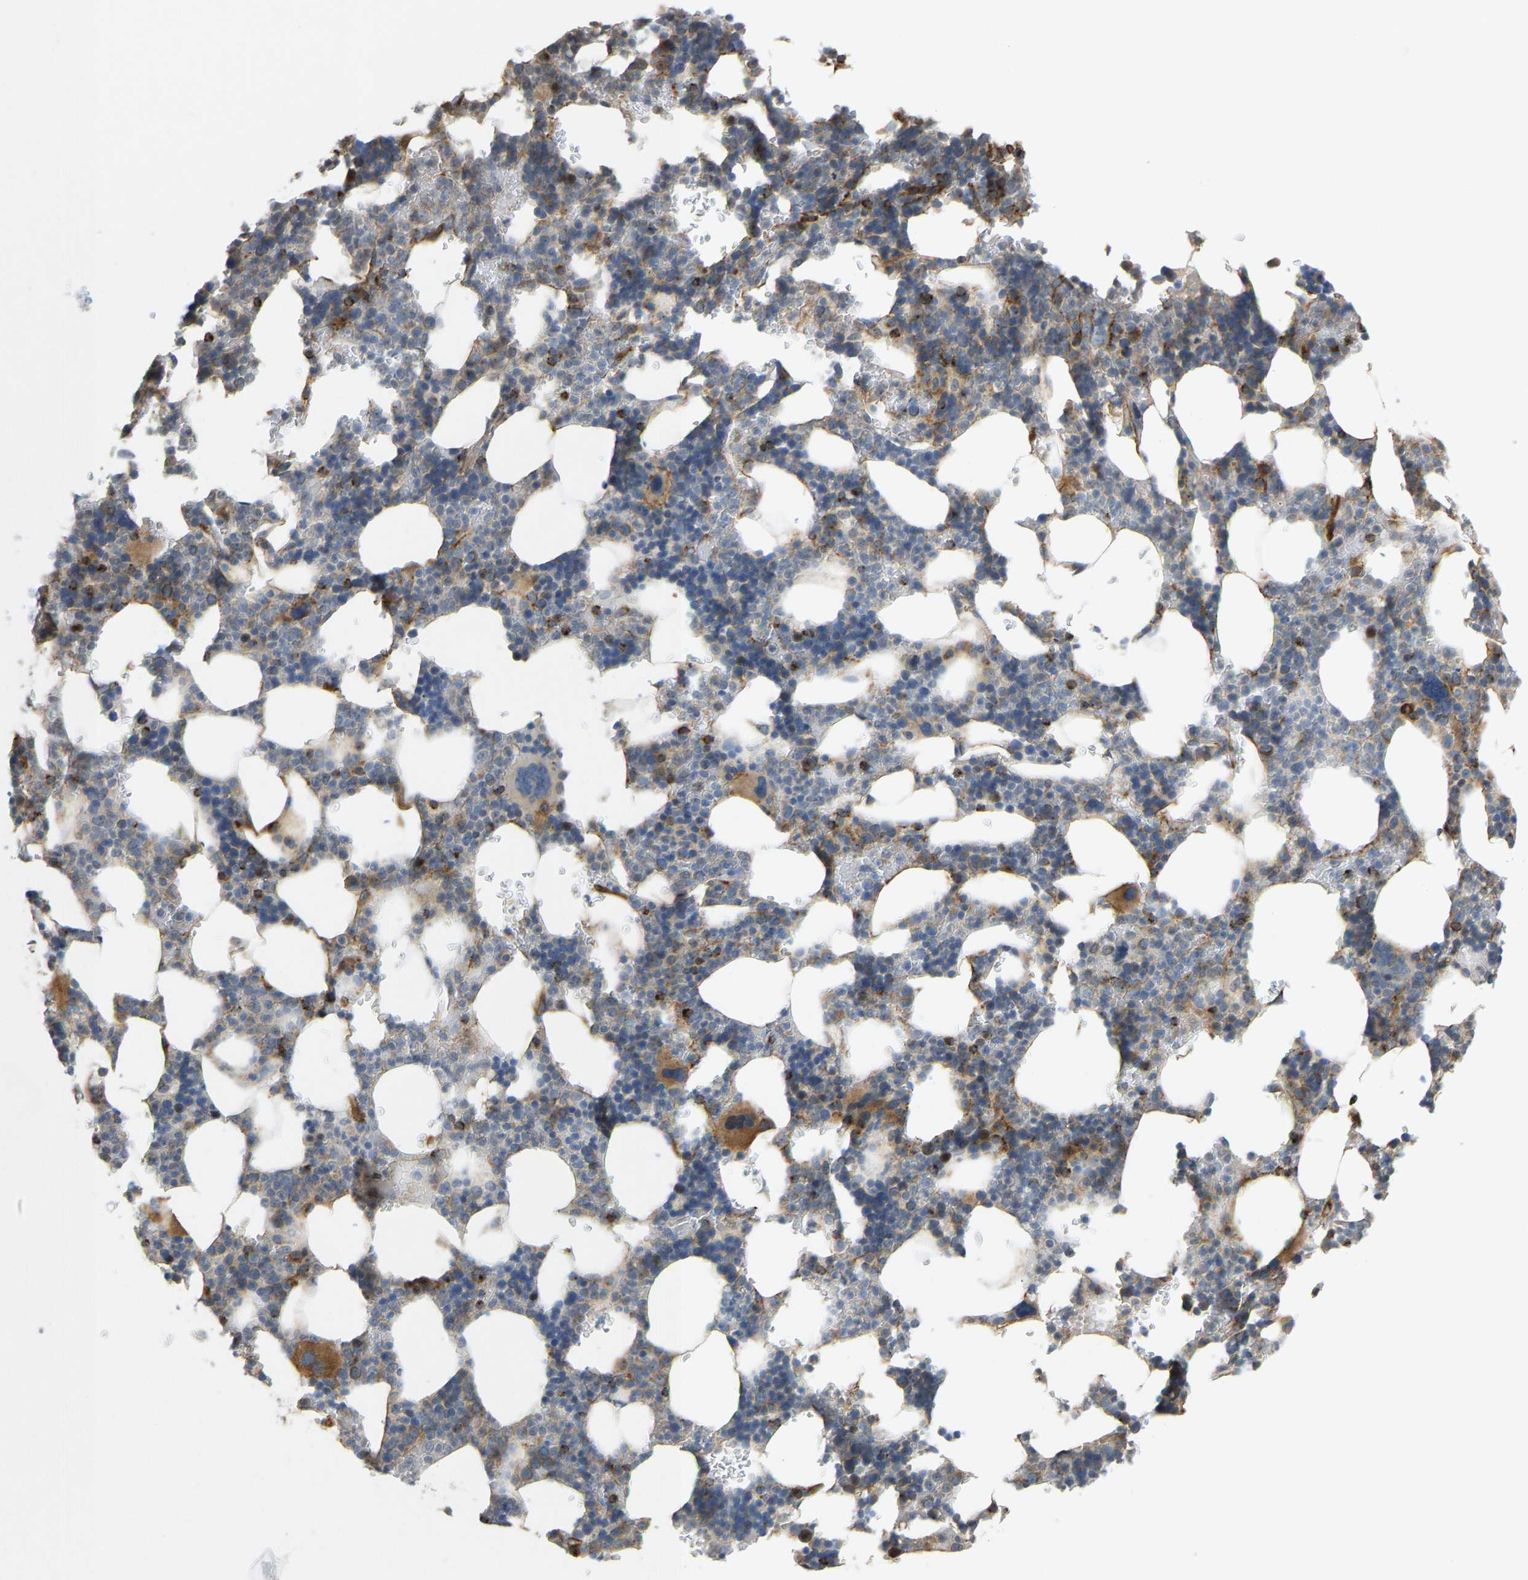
{"staining": {"intensity": "moderate", "quantity": "<25%", "location": "cytoplasmic/membranous"}, "tissue": "bone marrow", "cell_type": "Hematopoietic cells", "image_type": "normal", "snomed": [{"axis": "morphology", "description": "Normal tissue, NOS"}, {"axis": "topography", "description": "Bone marrow"}], "caption": "Protein staining by immunohistochemistry (IHC) displays moderate cytoplasmic/membranous positivity in approximately <25% of hematopoietic cells in unremarkable bone marrow.", "gene": "KIAA1671", "patient": {"sex": "female", "age": 81}}